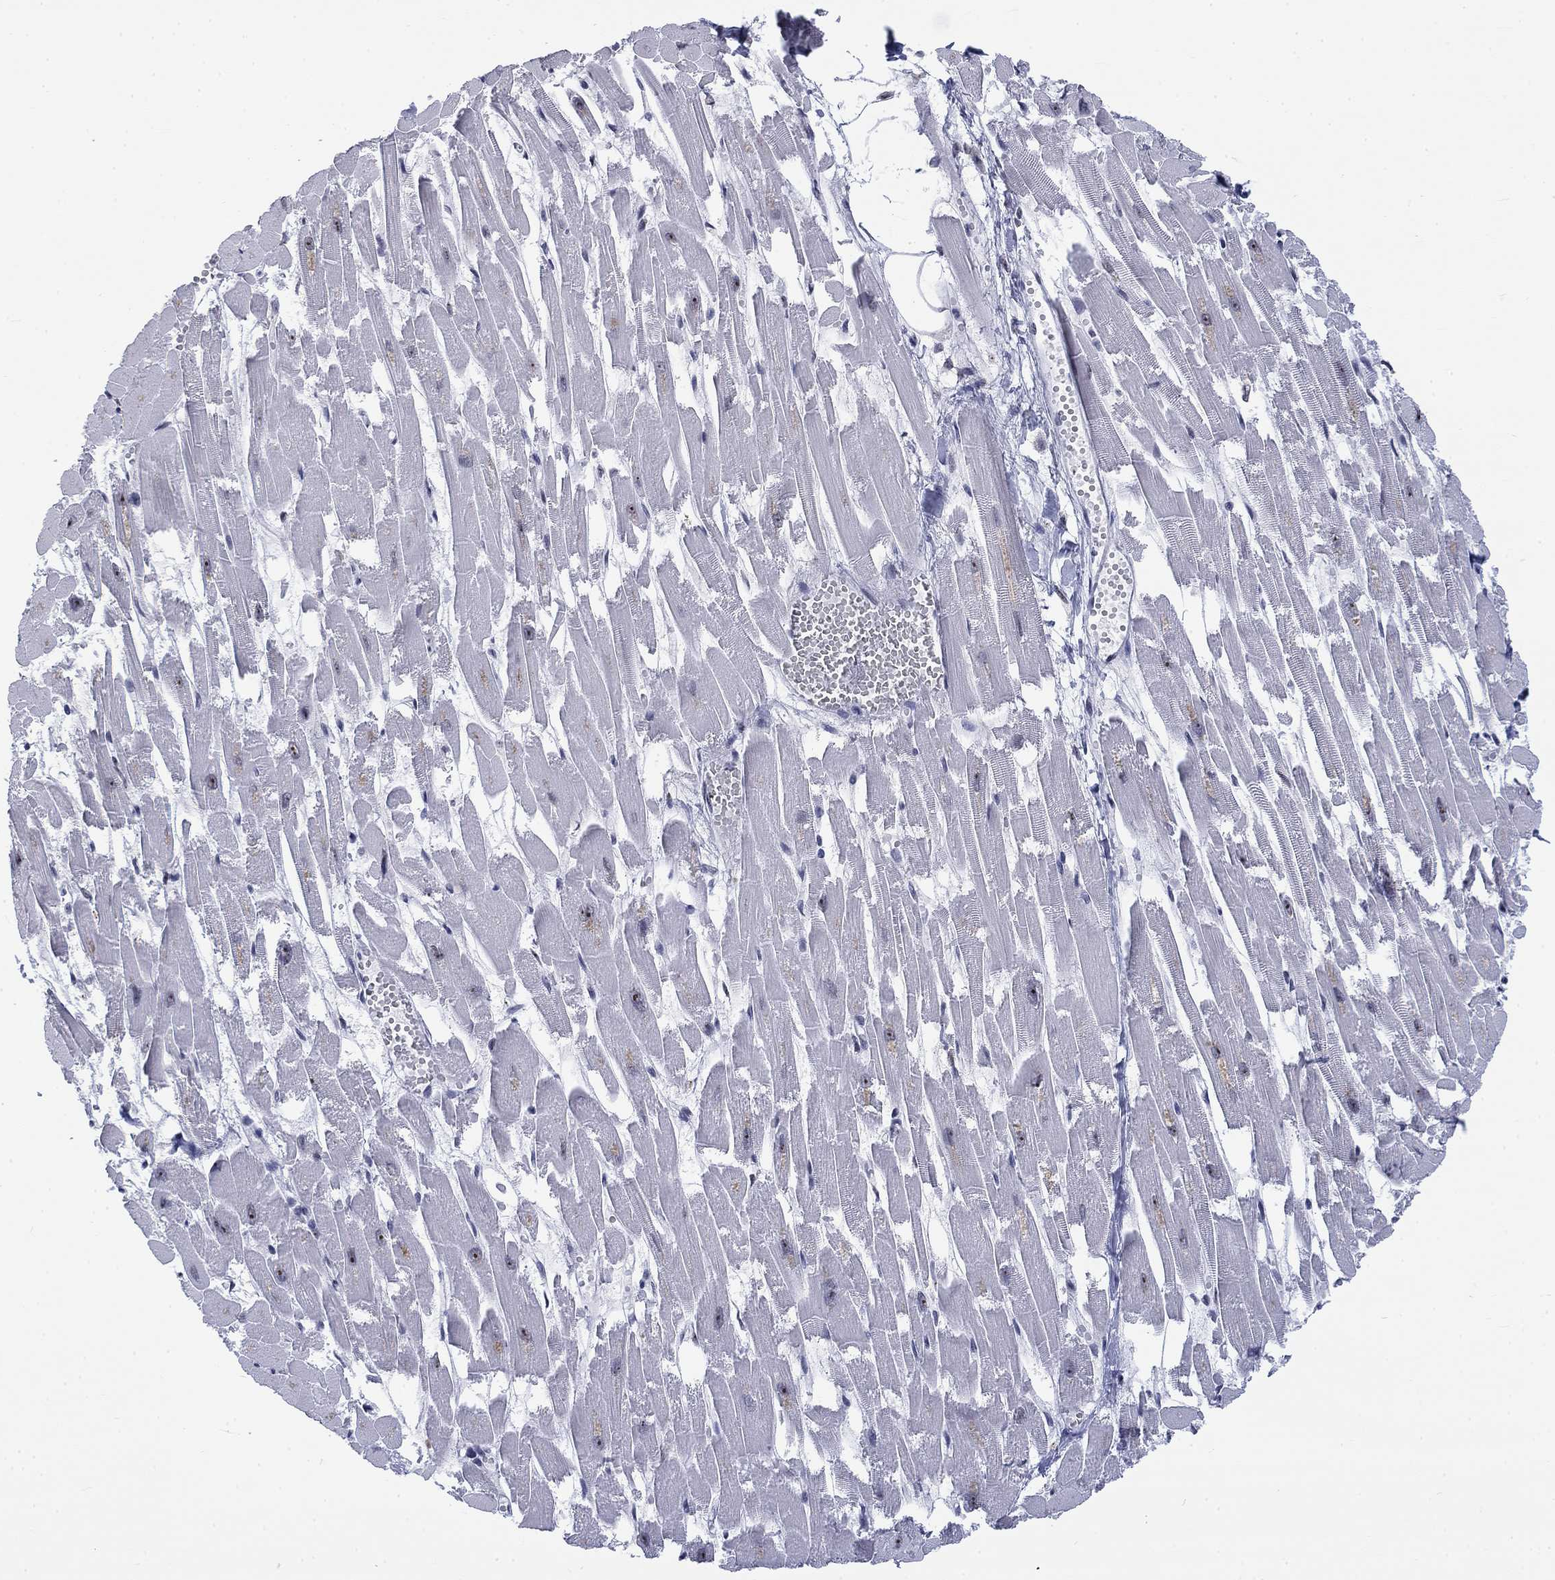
{"staining": {"intensity": "negative", "quantity": "none", "location": "none"}, "tissue": "heart muscle", "cell_type": "Cardiomyocytes", "image_type": "normal", "snomed": [{"axis": "morphology", "description": "Normal tissue, NOS"}, {"axis": "topography", "description": "Heart"}], "caption": "Cardiomyocytes show no significant staining in normal heart muscle. Nuclei are stained in blue.", "gene": "CSRNP3", "patient": {"sex": "female", "age": 52}}